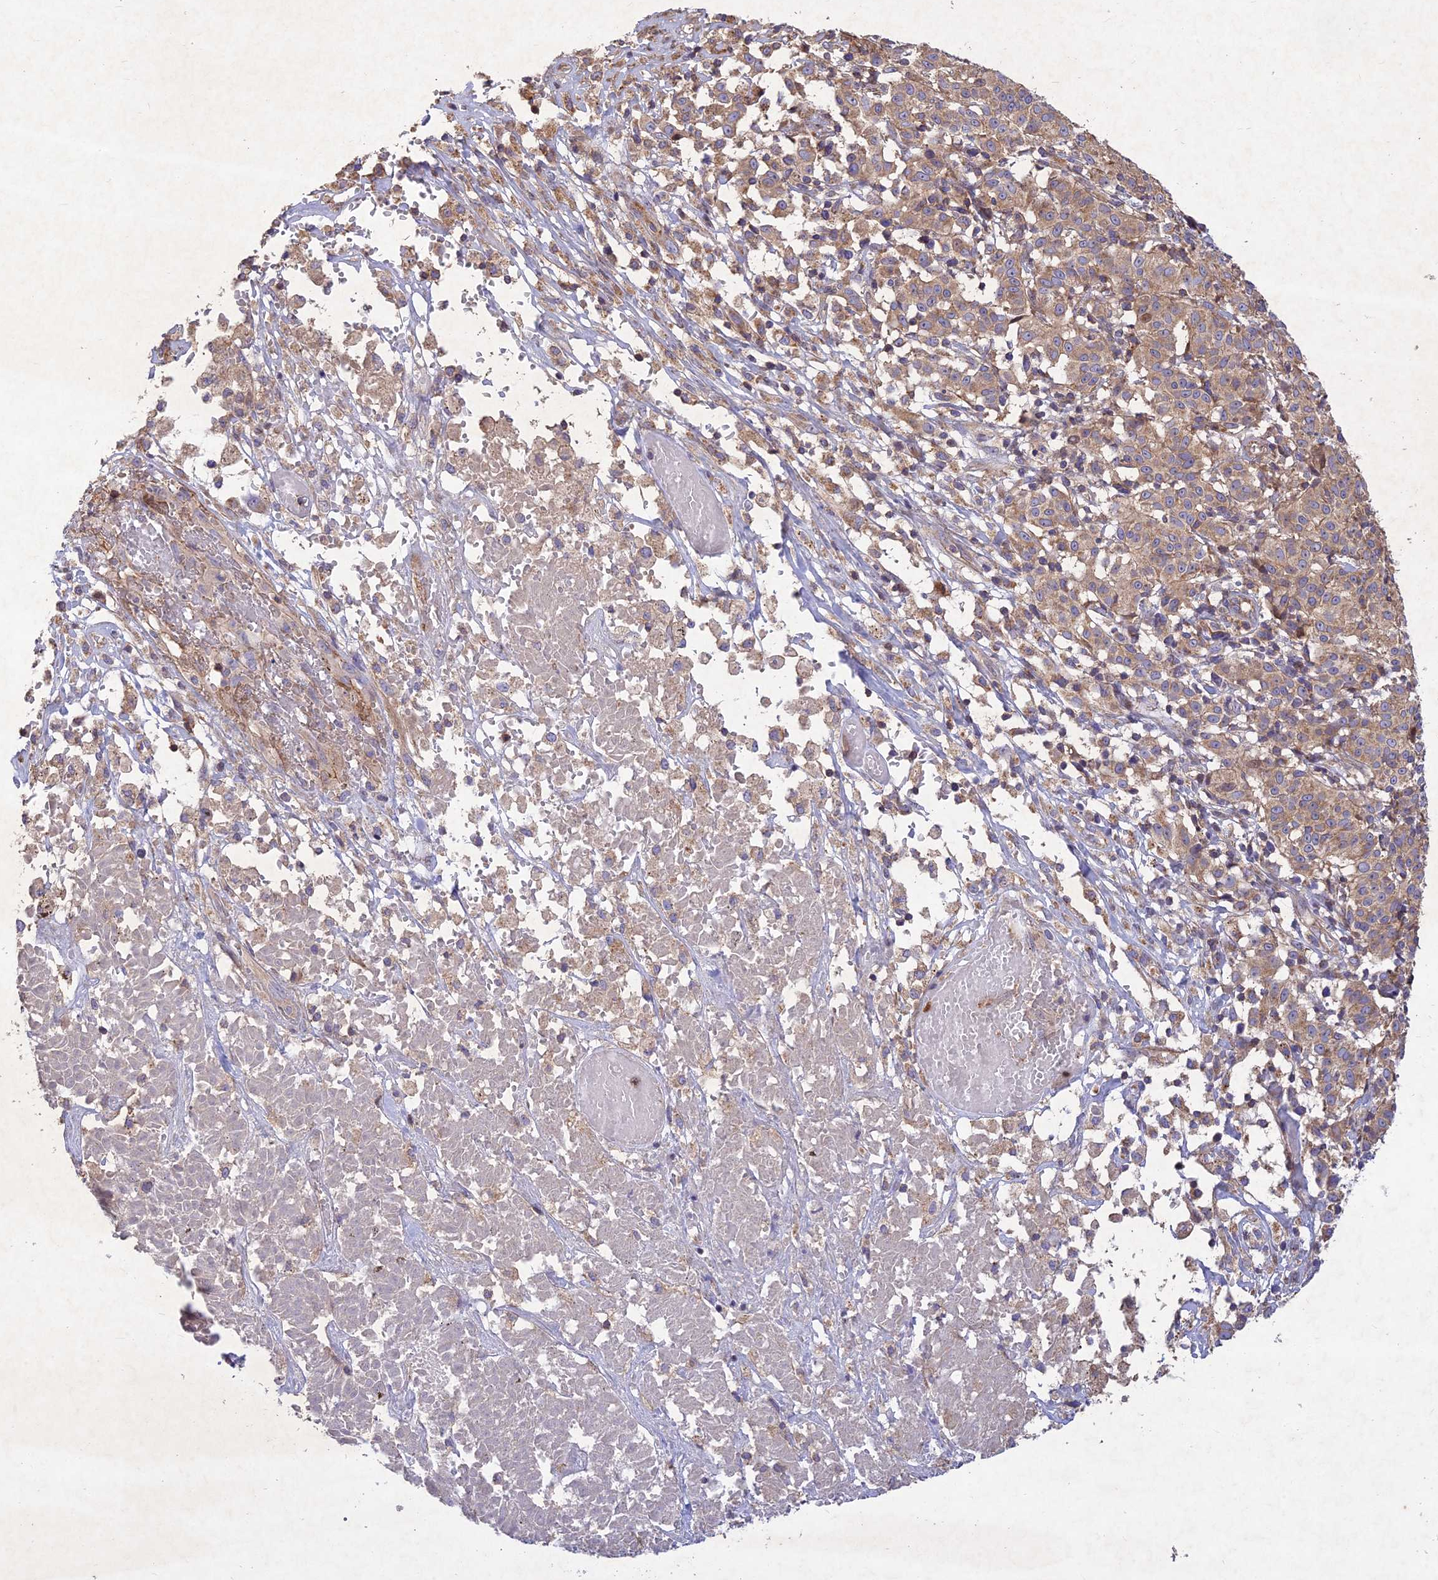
{"staining": {"intensity": "weak", "quantity": ">75%", "location": "cytoplasmic/membranous"}, "tissue": "melanoma", "cell_type": "Tumor cells", "image_type": "cancer", "snomed": [{"axis": "morphology", "description": "Malignant melanoma, NOS"}, {"axis": "topography", "description": "Skin"}], "caption": "Weak cytoplasmic/membranous protein positivity is seen in approximately >75% of tumor cells in malignant melanoma.", "gene": "RELCH", "patient": {"sex": "female", "age": 72}}